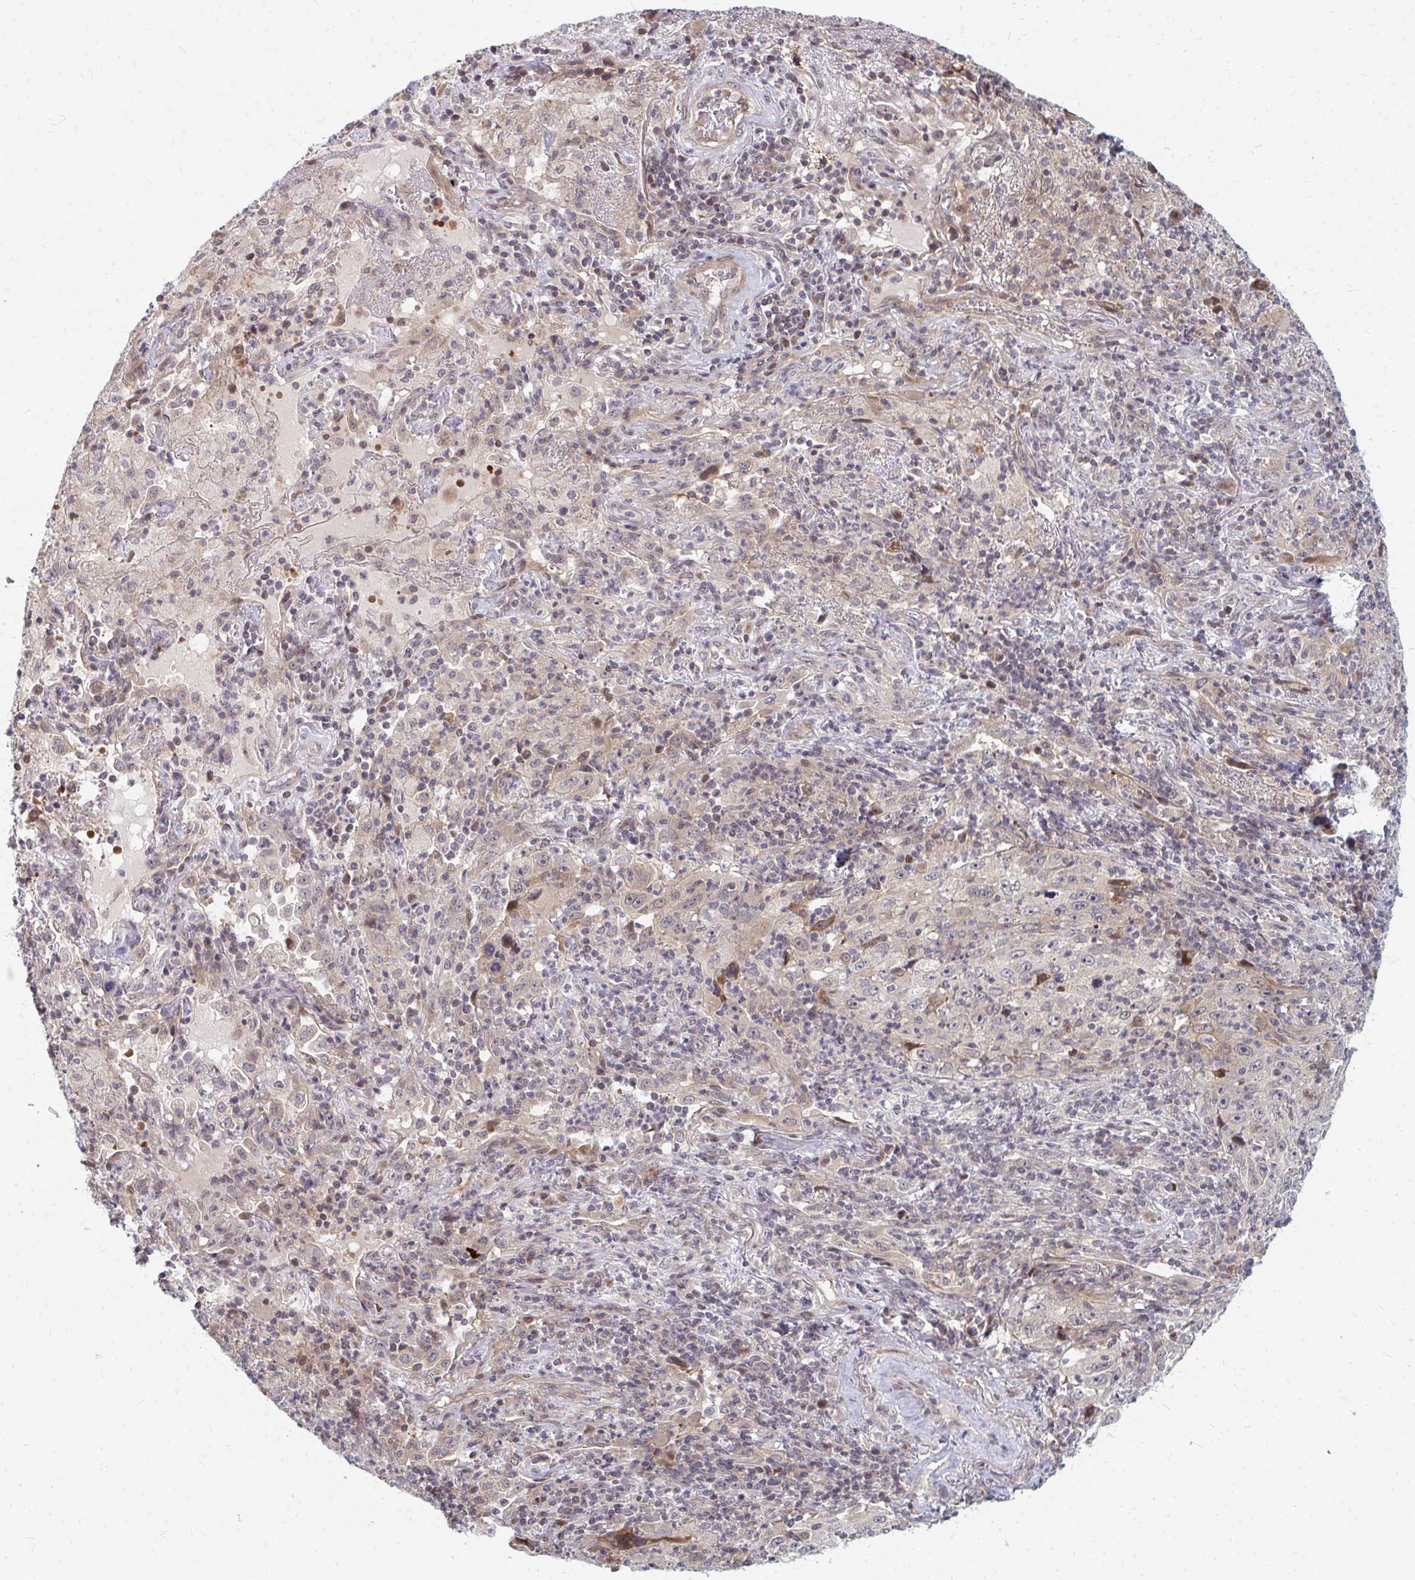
{"staining": {"intensity": "negative", "quantity": "none", "location": "none"}, "tissue": "lung cancer", "cell_type": "Tumor cells", "image_type": "cancer", "snomed": [{"axis": "morphology", "description": "Squamous cell carcinoma, NOS"}, {"axis": "topography", "description": "Lung"}], "caption": "IHC of human squamous cell carcinoma (lung) displays no staining in tumor cells.", "gene": "ZNF285", "patient": {"sex": "male", "age": 71}}